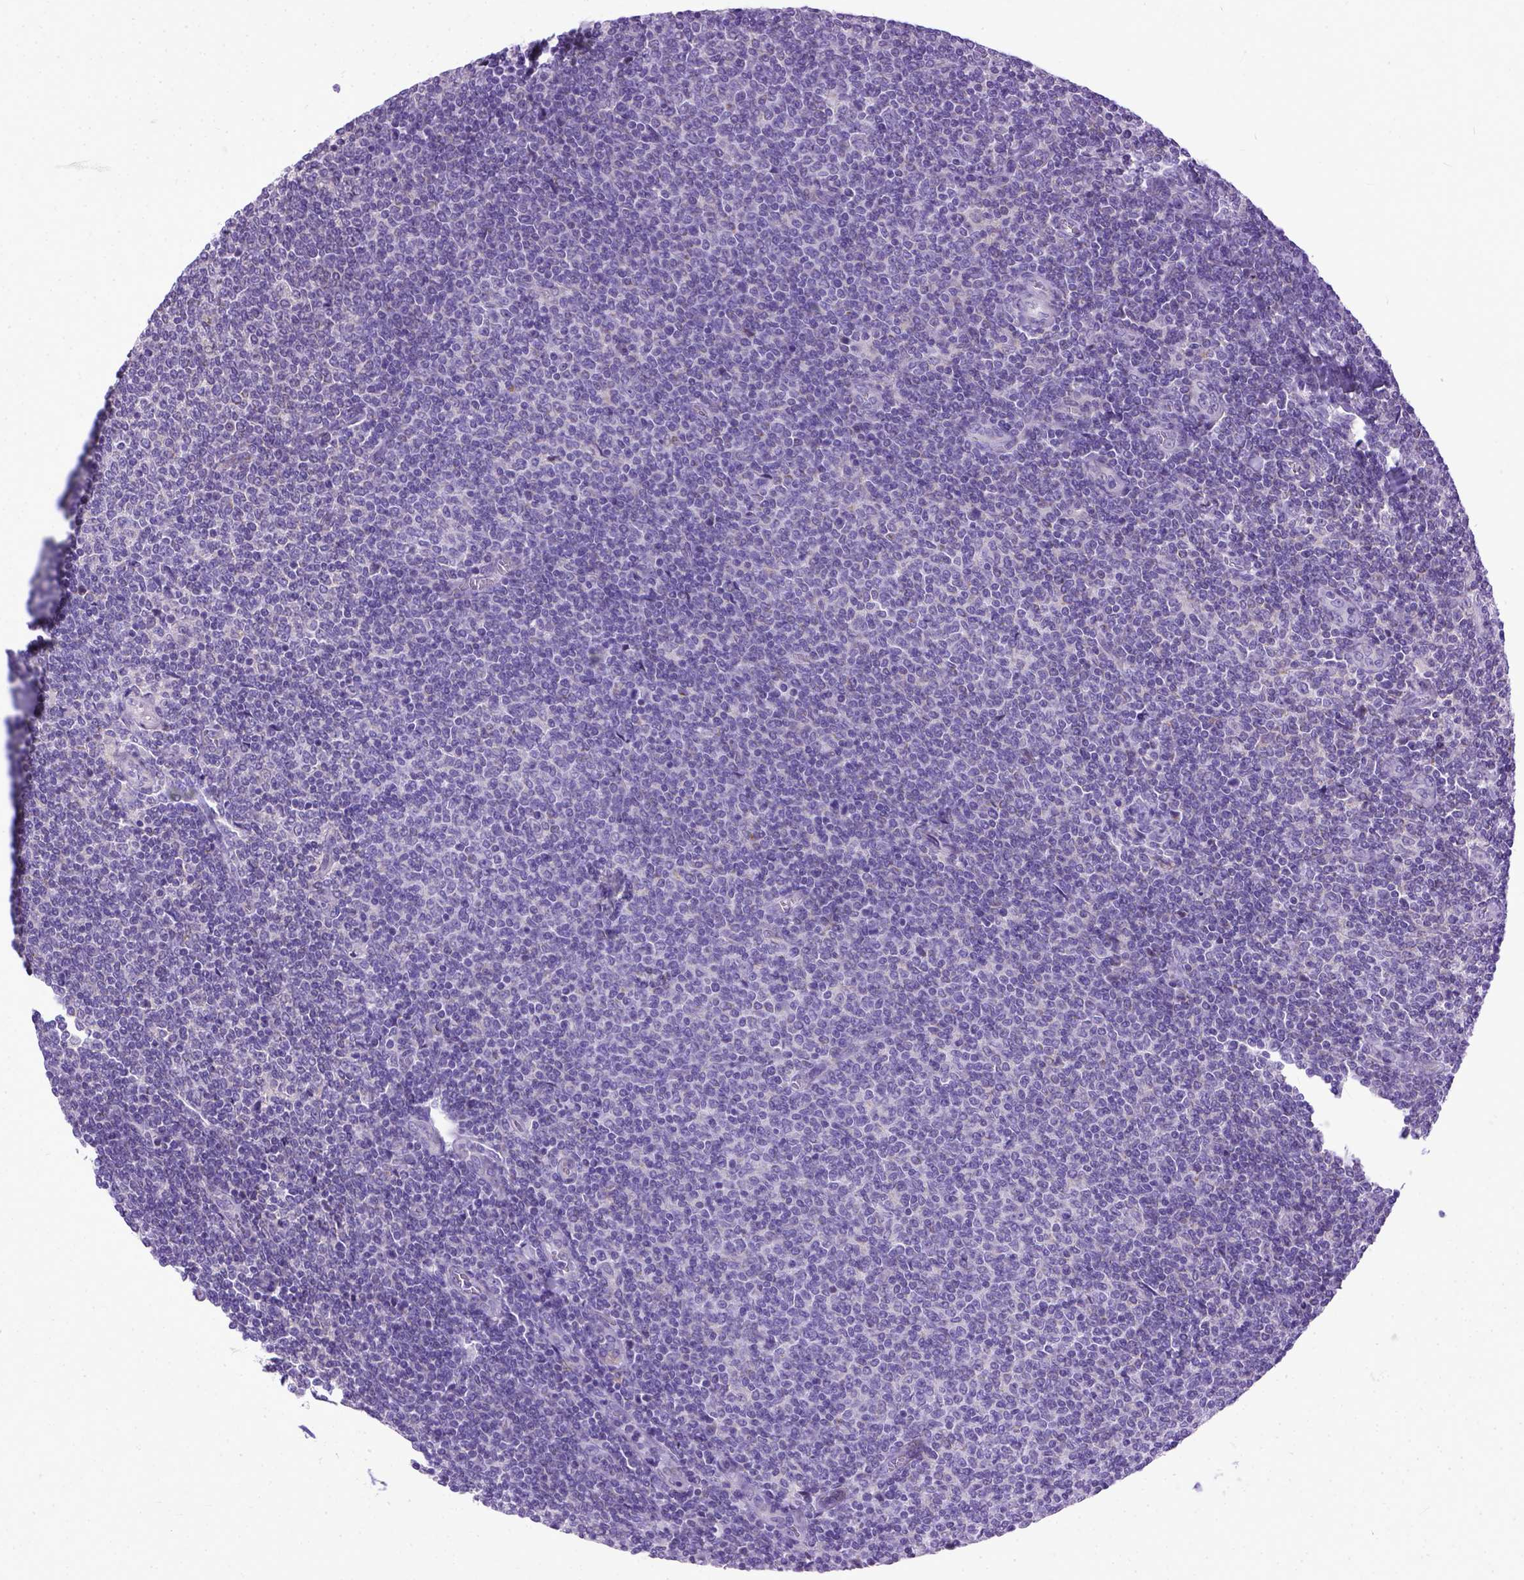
{"staining": {"intensity": "negative", "quantity": "none", "location": "none"}, "tissue": "lymphoma", "cell_type": "Tumor cells", "image_type": "cancer", "snomed": [{"axis": "morphology", "description": "Malignant lymphoma, non-Hodgkin's type, Low grade"}, {"axis": "topography", "description": "Lymph node"}], "caption": "Human lymphoma stained for a protein using immunohistochemistry (IHC) demonstrates no positivity in tumor cells.", "gene": "PLK5", "patient": {"sex": "male", "age": 52}}